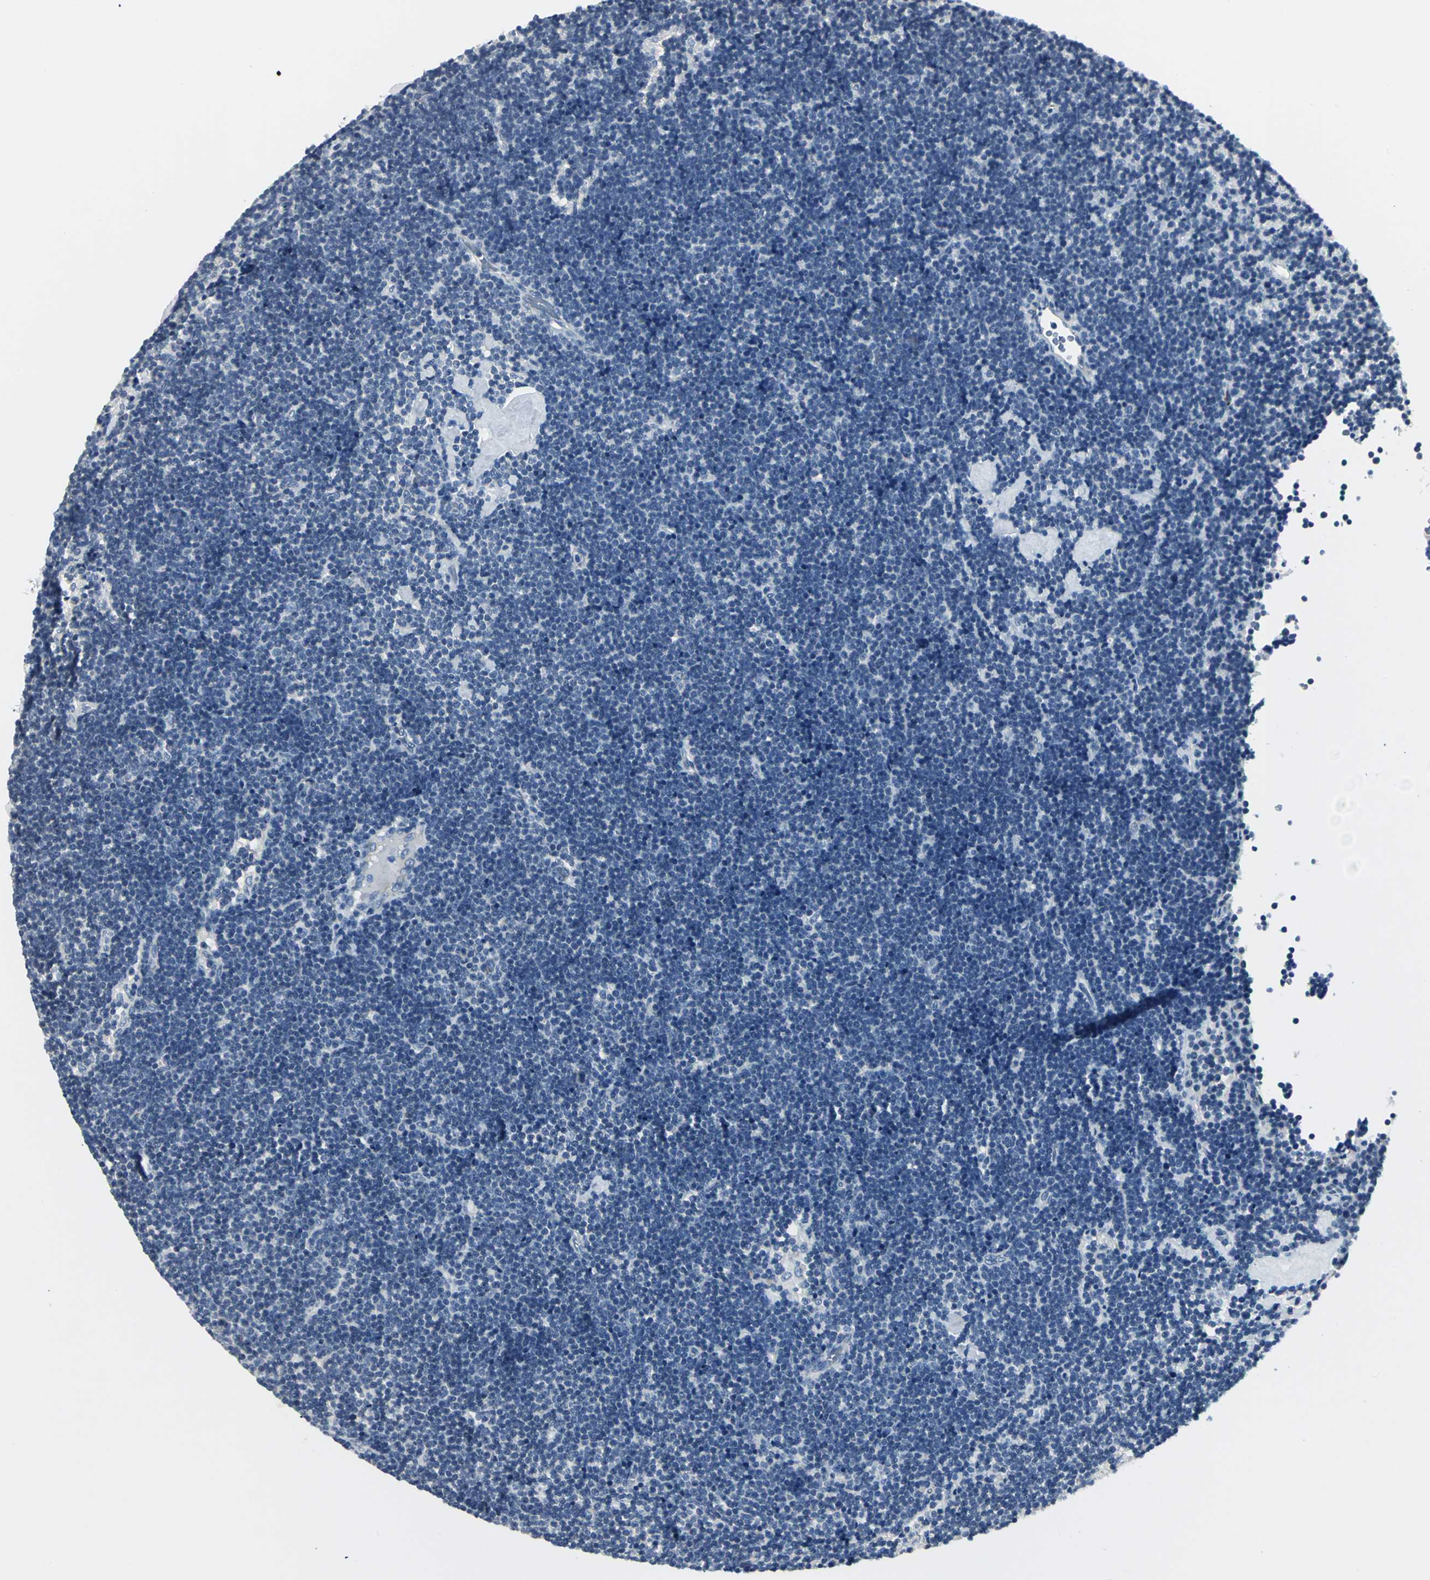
{"staining": {"intensity": "negative", "quantity": "none", "location": "none"}, "tissue": "lymph node", "cell_type": "Germinal center cells", "image_type": "normal", "snomed": [{"axis": "morphology", "description": "Normal tissue, NOS"}, {"axis": "topography", "description": "Lymph node"}], "caption": "A micrograph of lymph node stained for a protein displays no brown staining in germinal center cells.", "gene": "B3GNT2", "patient": {"sex": "male", "age": 63}}